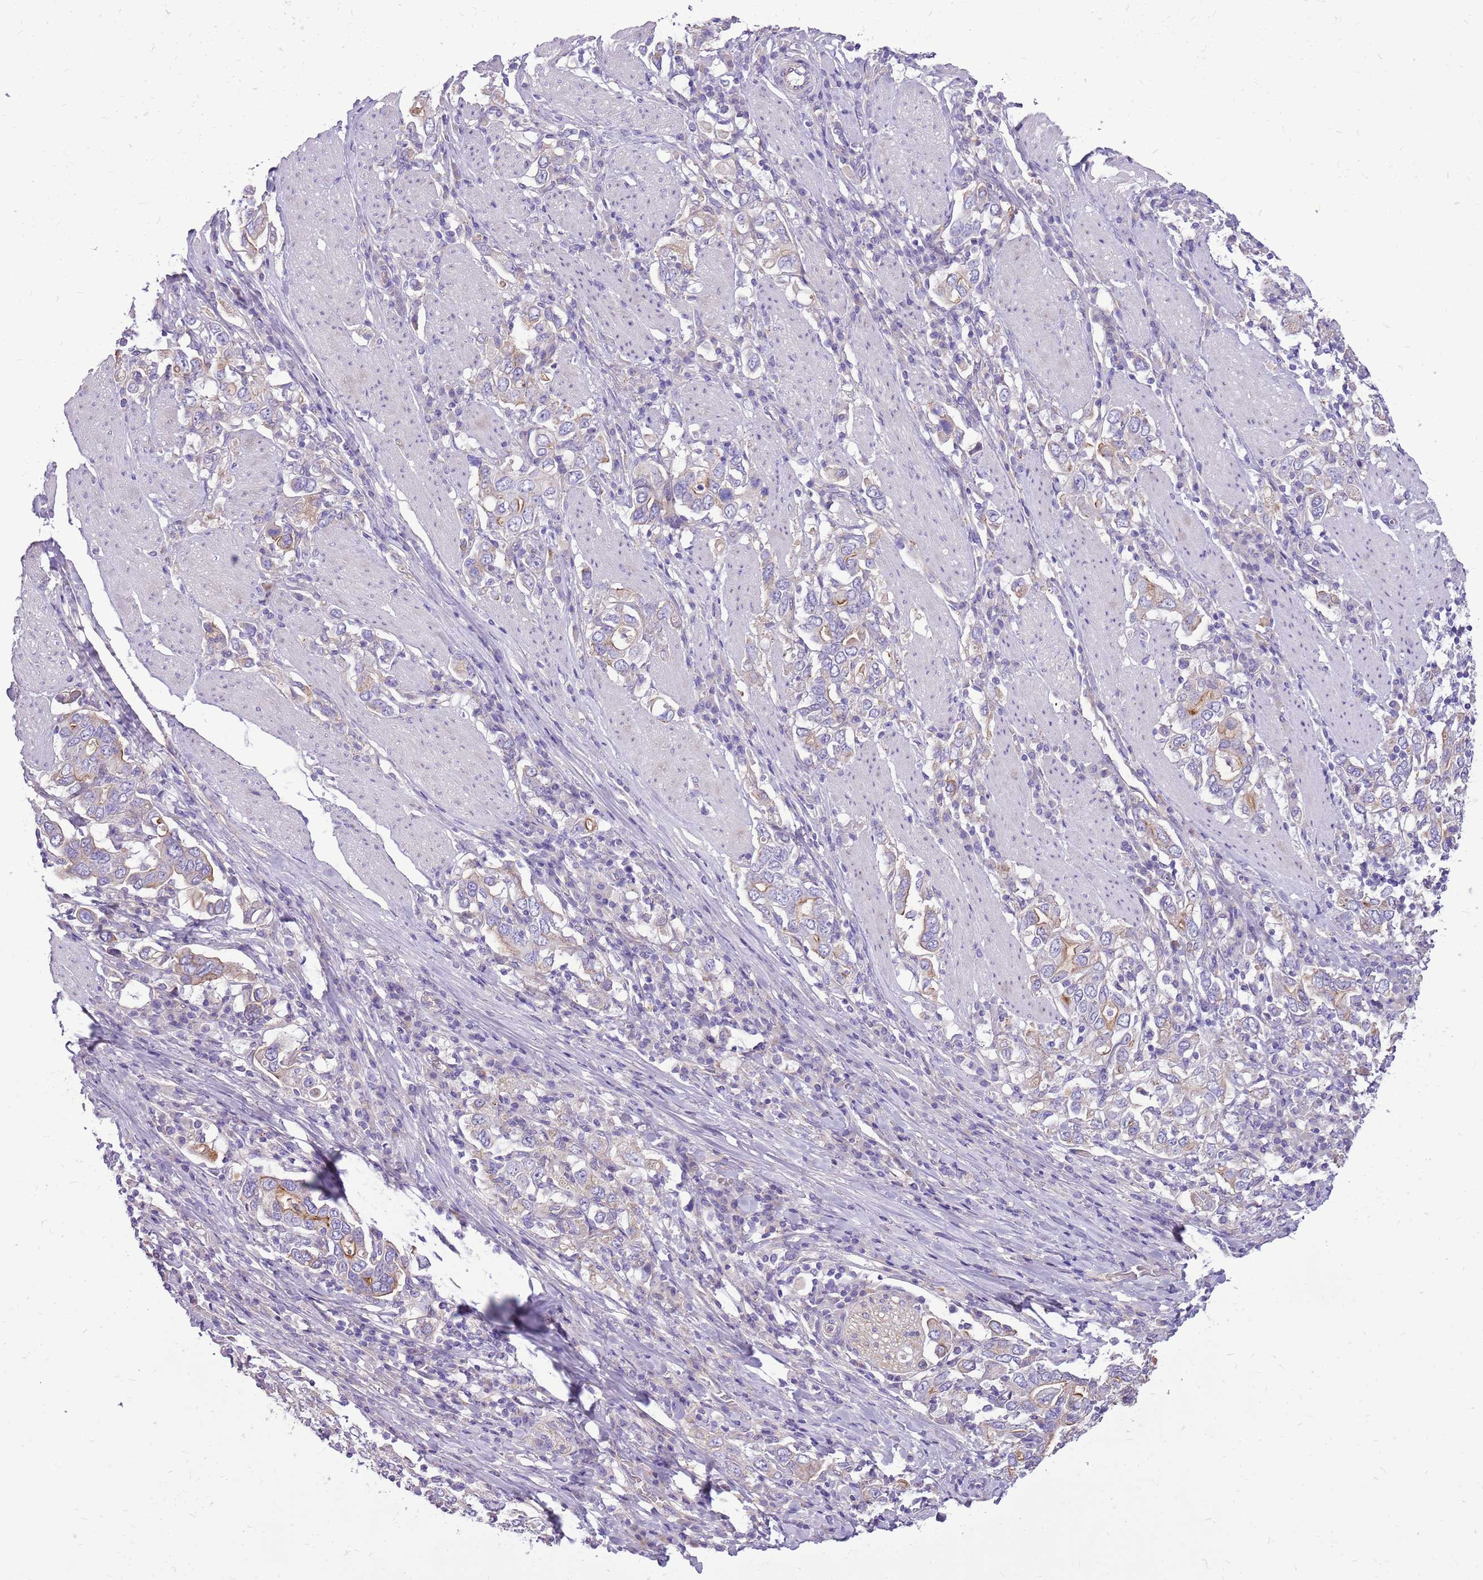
{"staining": {"intensity": "moderate", "quantity": "<25%", "location": "cytoplasmic/membranous"}, "tissue": "stomach cancer", "cell_type": "Tumor cells", "image_type": "cancer", "snomed": [{"axis": "morphology", "description": "Adenocarcinoma, NOS"}, {"axis": "topography", "description": "Stomach, upper"}], "caption": "Stomach cancer tissue reveals moderate cytoplasmic/membranous positivity in about <25% of tumor cells", "gene": "NTN4", "patient": {"sex": "male", "age": 62}}